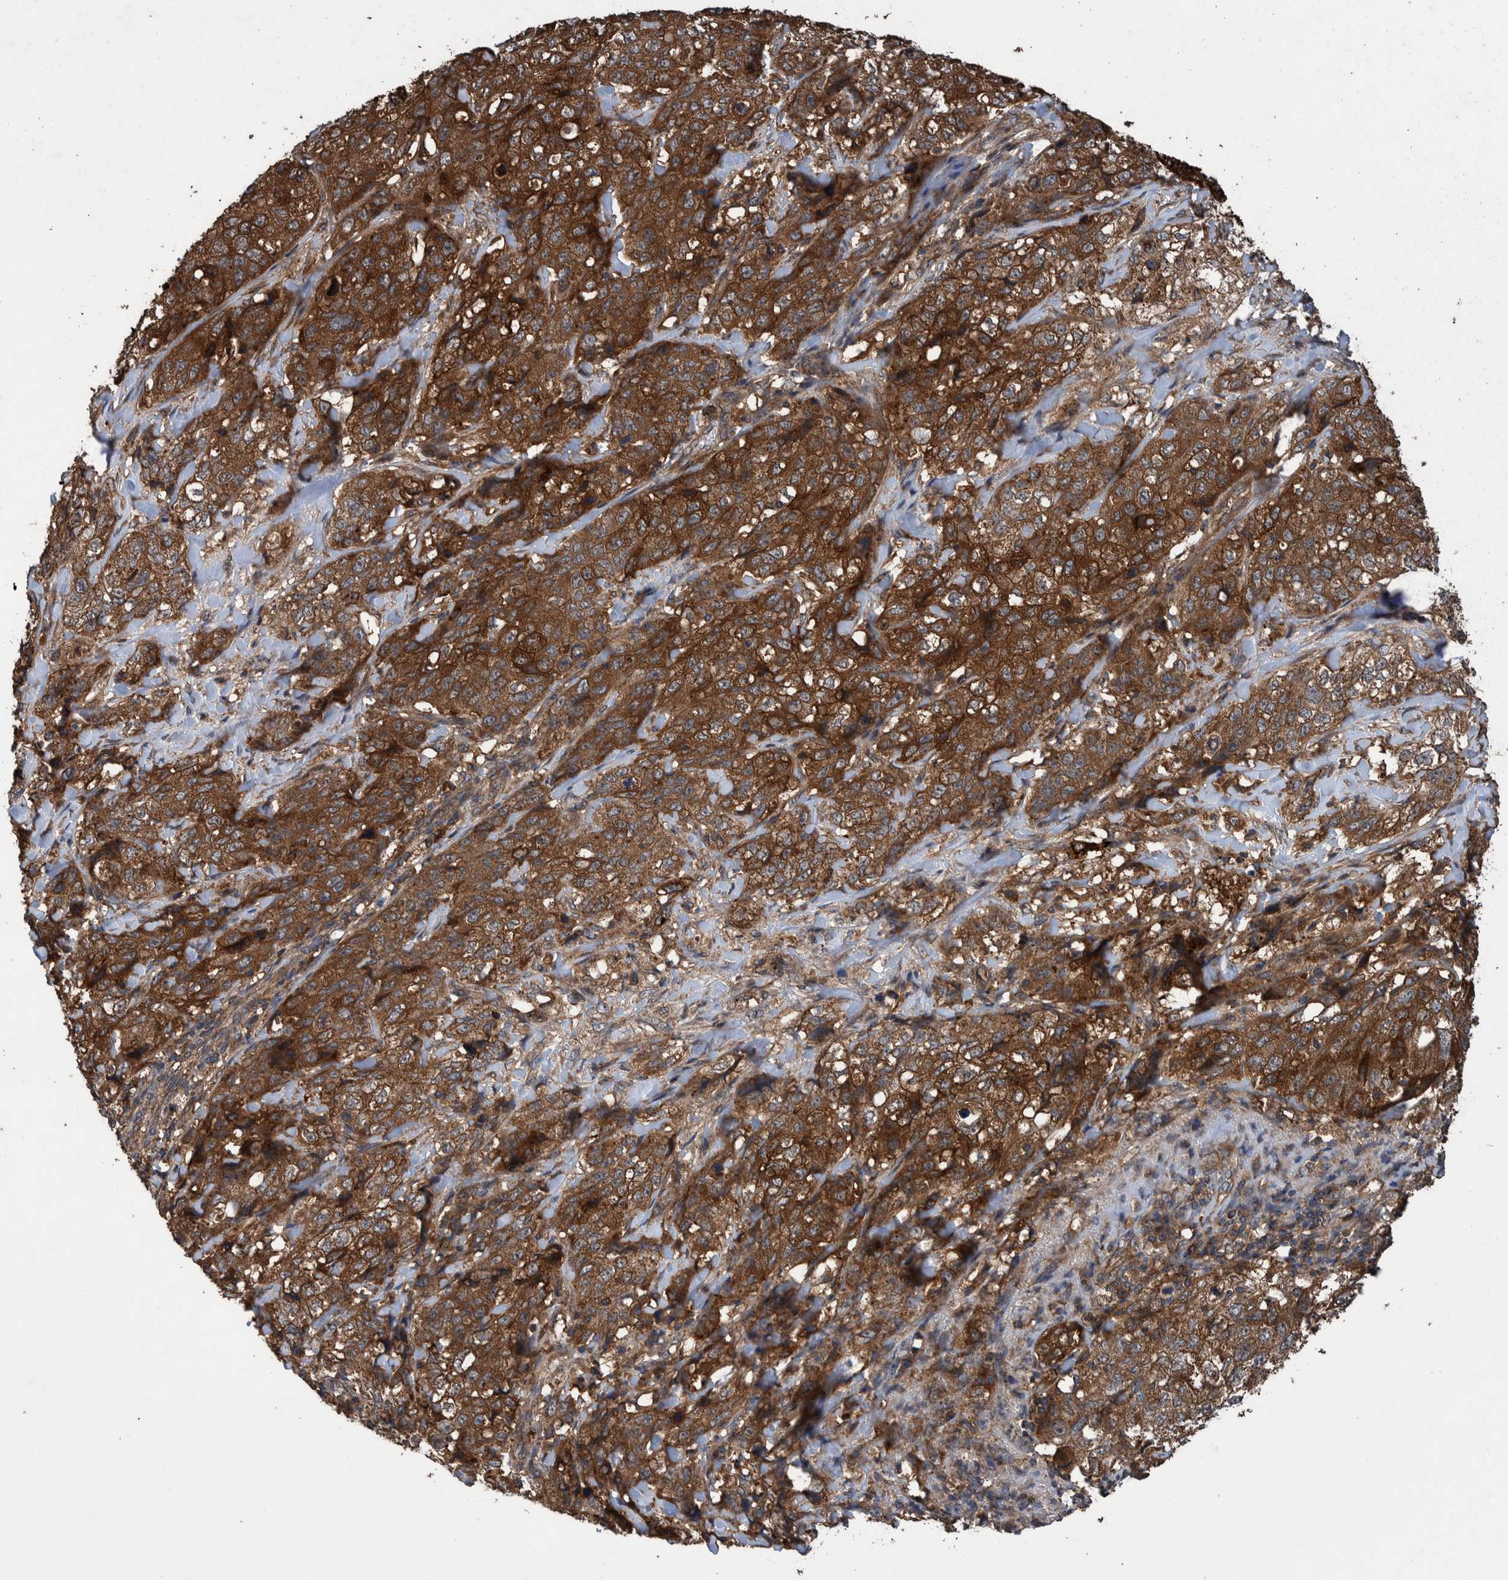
{"staining": {"intensity": "strong", "quantity": ">75%", "location": "cytoplasmic/membranous"}, "tissue": "stomach cancer", "cell_type": "Tumor cells", "image_type": "cancer", "snomed": [{"axis": "morphology", "description": "Adenocarcinoma, NOS"}, {"axis": "topography", "description": "Stomach"}], "caption": "Immunohistochemistry staining of adenocarcinoma (stomach), which exhibits high levels of strong cytoplasmic/membranous expression in approximately >75% of tumor cells indicating strong cytoplasmic/membranous protein positivity. The staining was performed using DAB (3,3'-diaminobenzidine) (brown) for protein detection and nuclei were counterstained in hematoxylin (blue).", "gene": "TRIM16", "patient": {"sex": "male", "age": 48}}